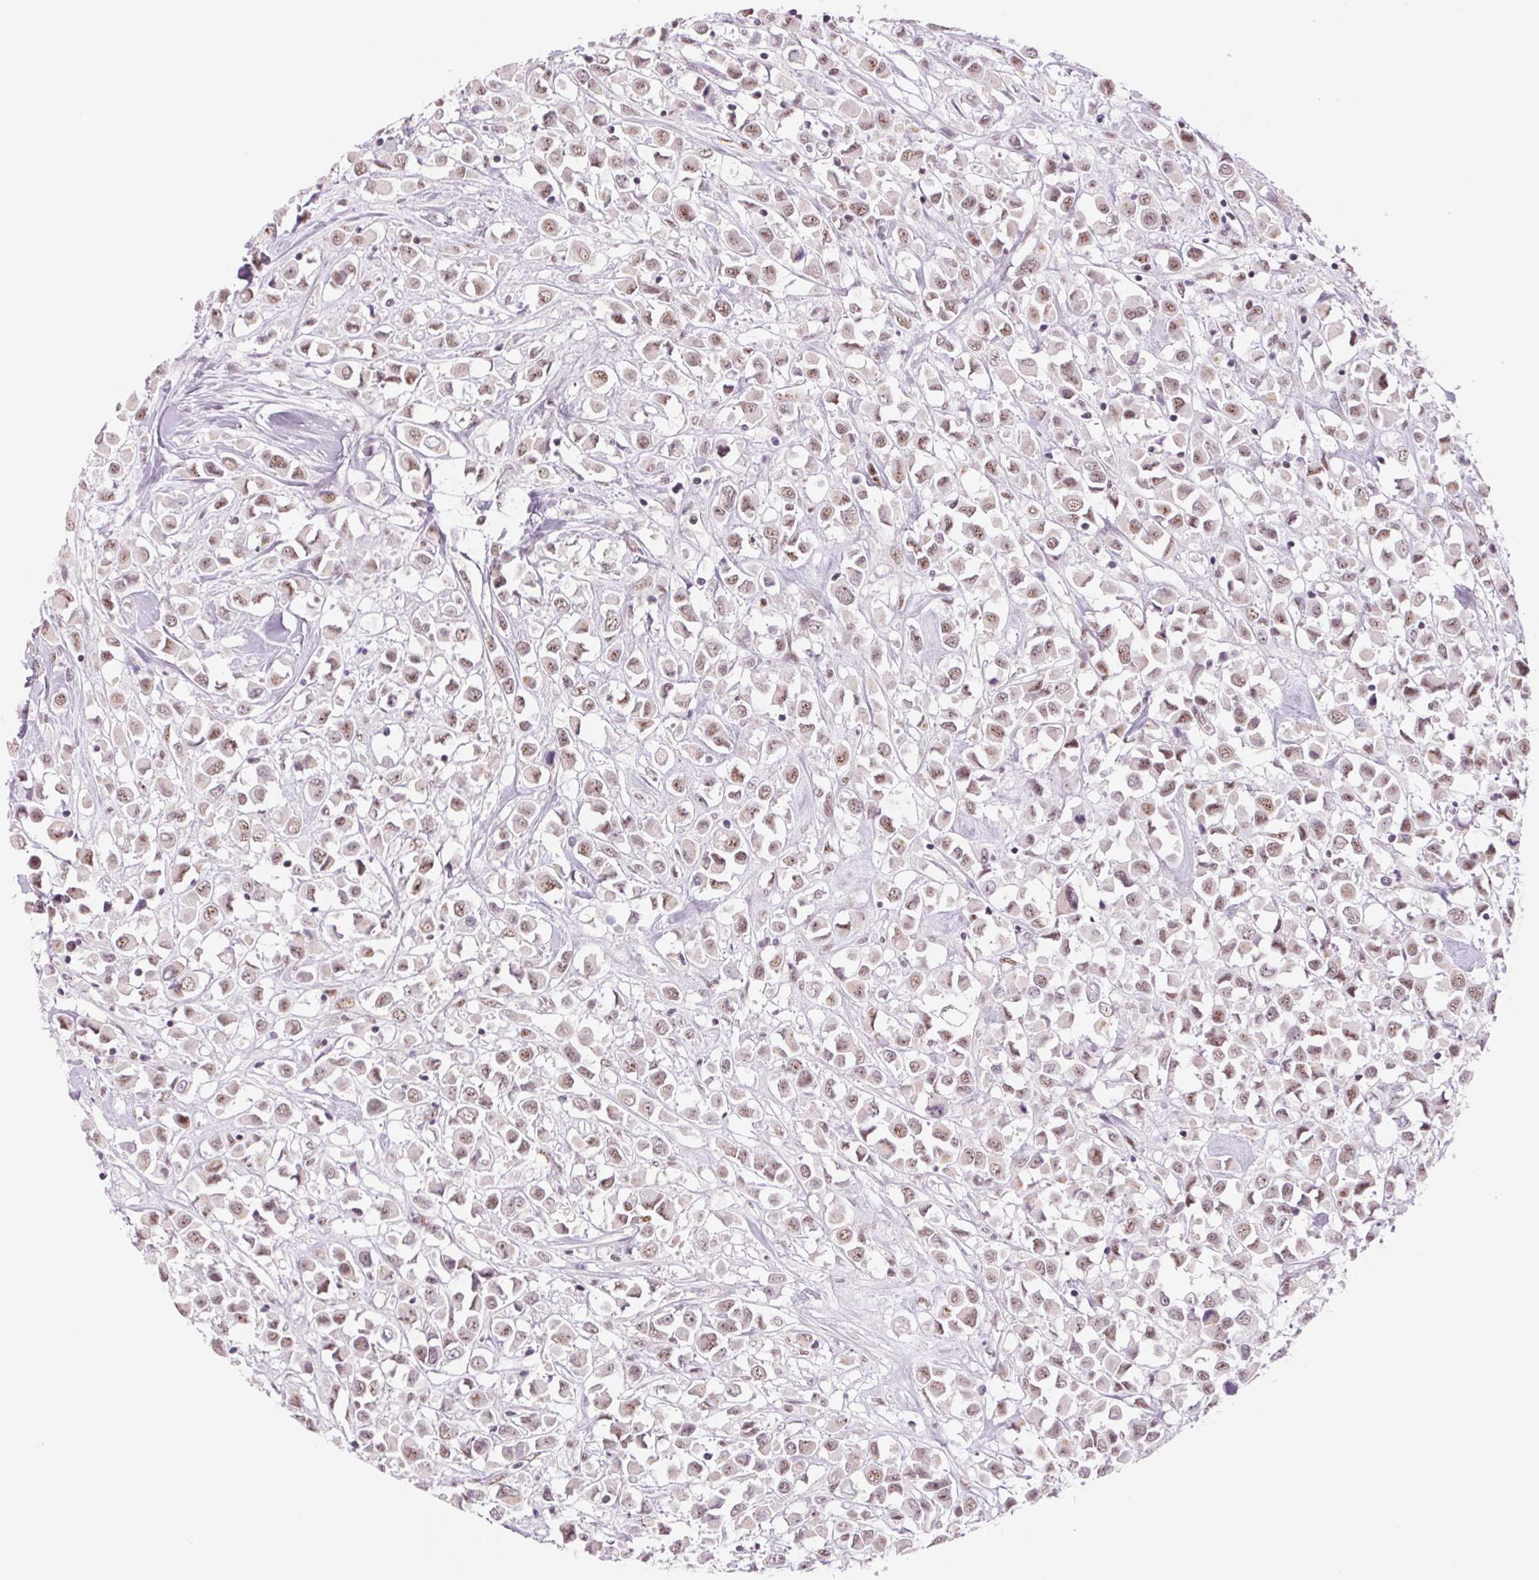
{"staining": {"intensity": "weak", "quantity": ">75%", "location": "nuclear"}, "tissue": "breast cancer", "cell_type": "Tumor cells", "image_type": "cancer", "snomed": [{"axis": "morphology", "description": "Duct carcinoma"}, {"axis": "topography", "description": "Breast"}], "caption": "Intraductal carcinoma (breast) was stained to show a protein in brown. There is low levels of weak nuclear staining in approximately >75% of tumor cells.", "gene": "ZC3H14", "patient": {"sex": "female", "age": 61}}